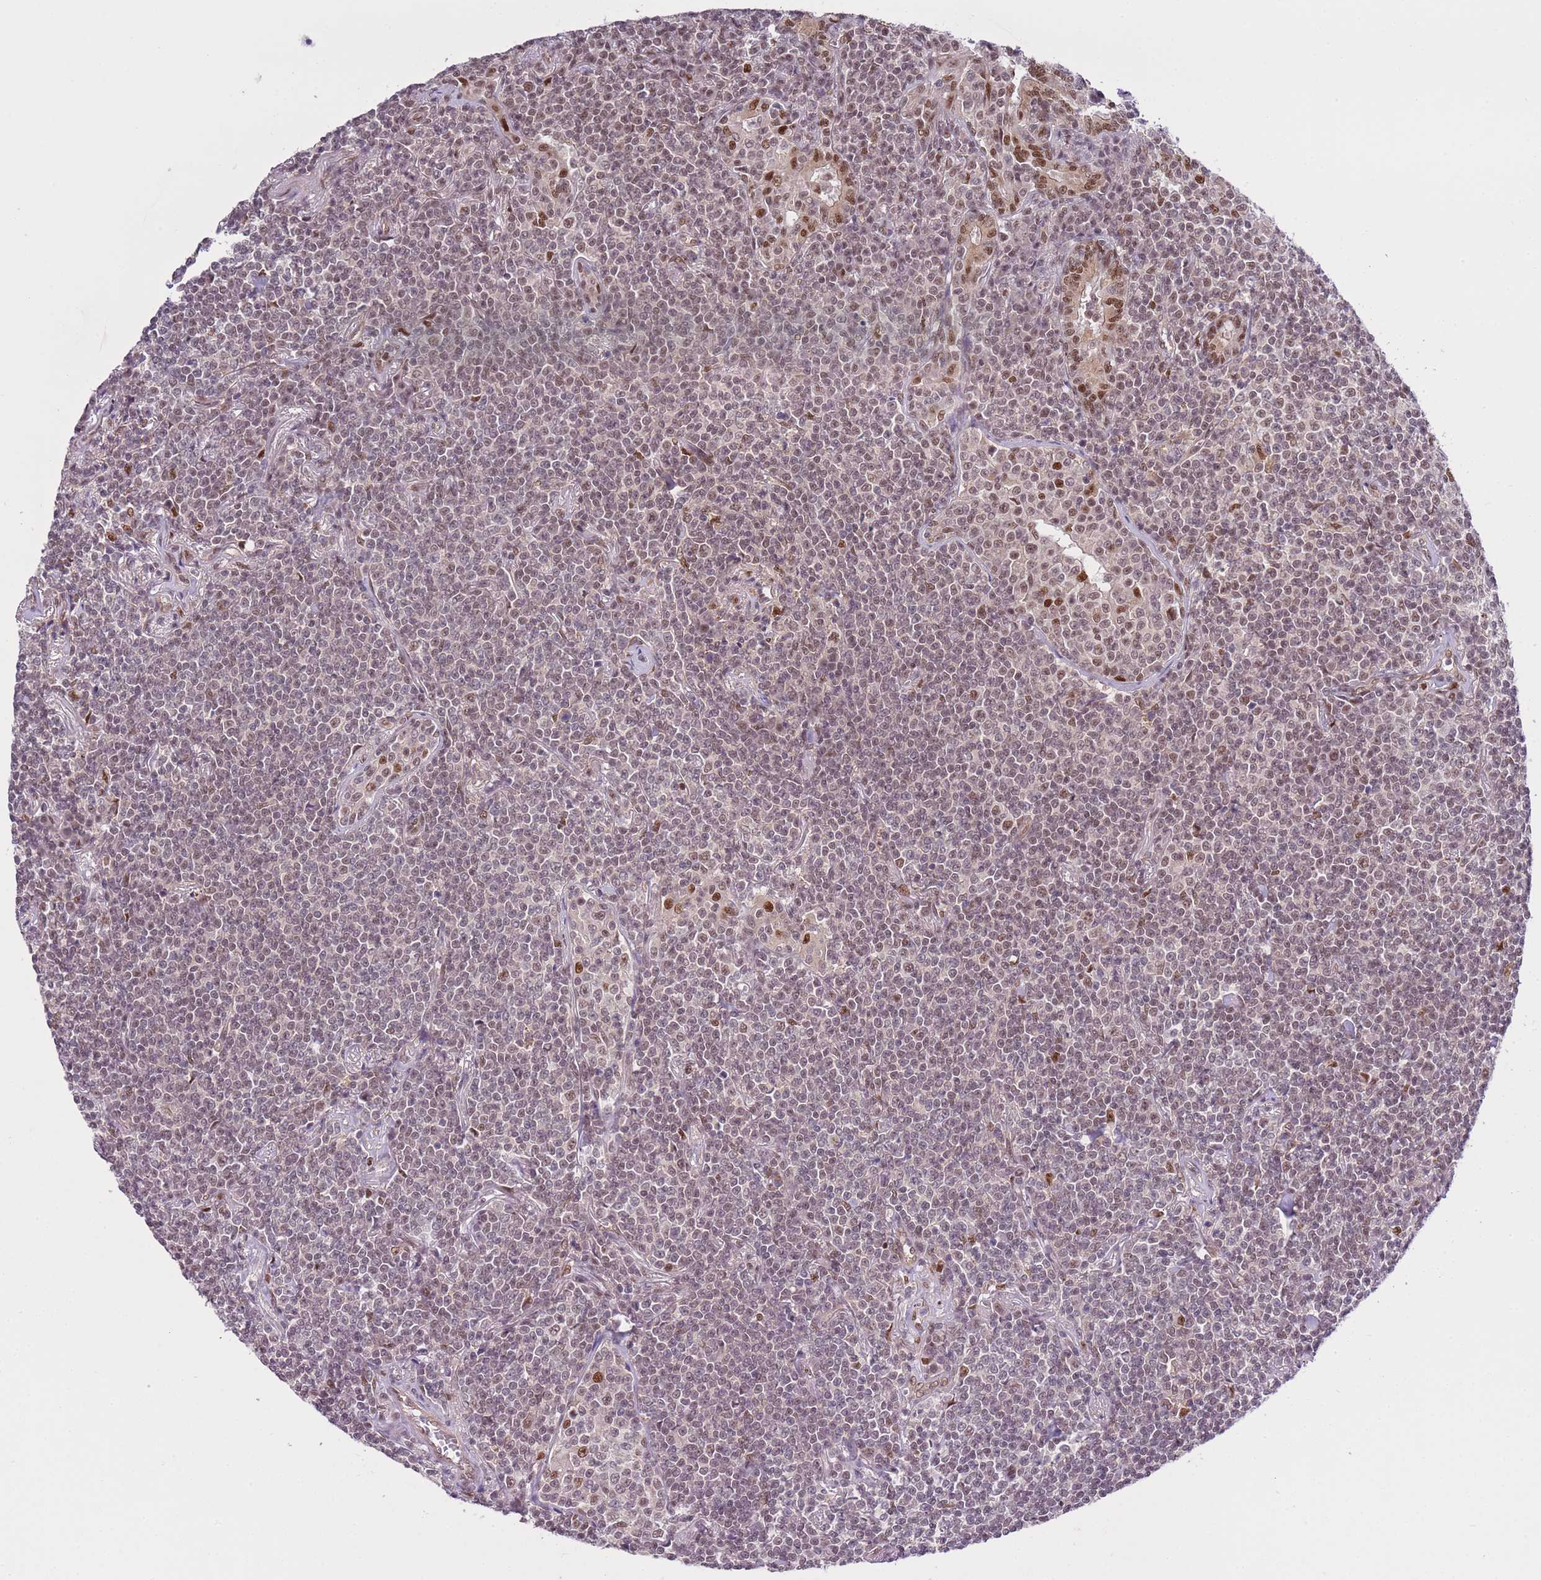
{"staining": {"intensity": "weak", "quantity": "25%-75%", "location": "nuclear"}, "tissue": "lymphoma", "cell_type": "Tumor cells", "image_type": "cancer", "snomed": [{"axis": "morphology", "description": "Malignant lymphoma, non-Hodgkin's type, Low grade"}, {"axis": "topography", "description": "Lung"}], "caption": "Human lymphoma stained with a protein marker demonstrates weak staining in tumor cells.", "gene": "PRPF6", "patient": {"sex": "female", "age": 71}}